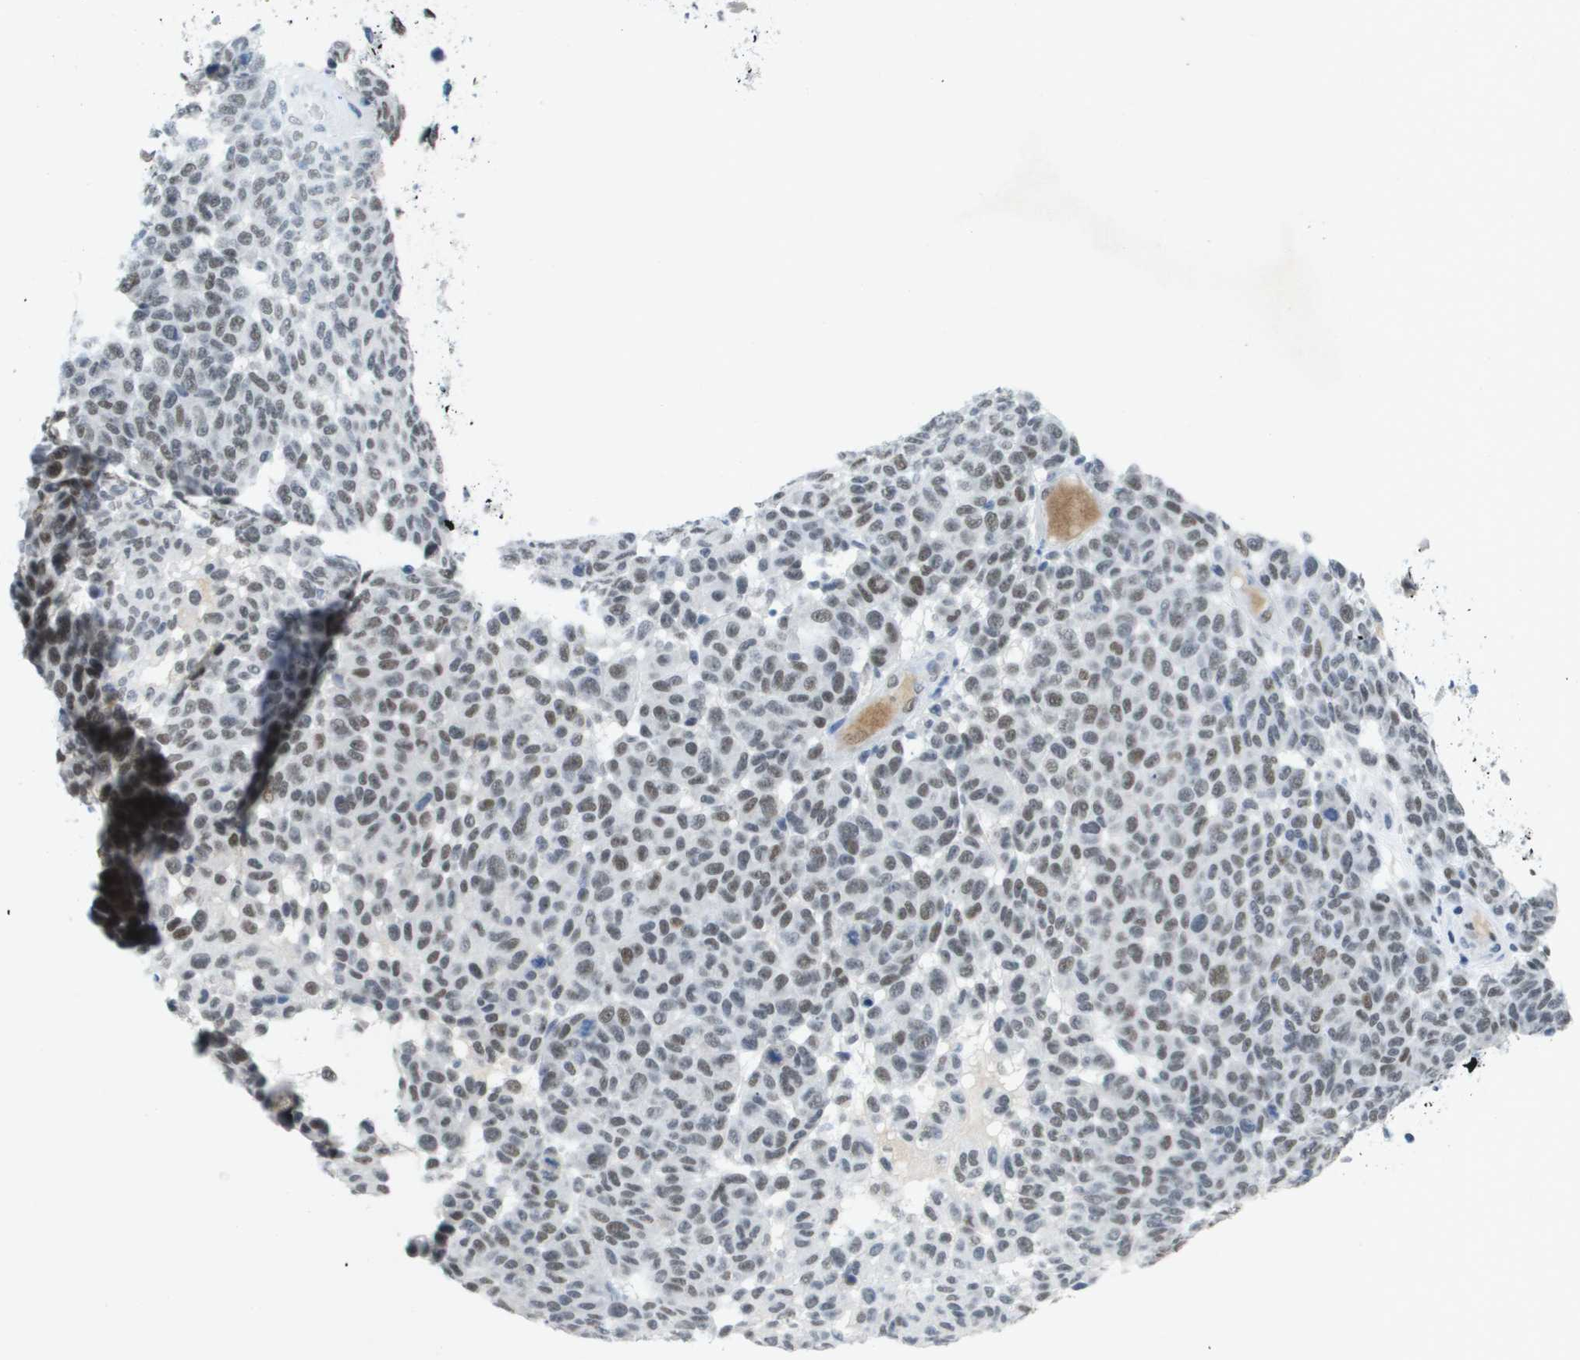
{"staining": {"intensity": "weak", "quantity": "25%-75%", "location": "nuclear"}, "tissue": "melanoma", "cell_type": "Tumor cells", "image_type": "cancer", "snomed": [{"axis": "morphology", "description": "Malignant melanoma, NOS"}, {"axis": "topography", "description": "Skin"}], "caption": "This is a micrograph of immunohistochemistry (IHC) staining of malignant melanoma, which shows weak positivity in the nuclear of tumor cells.", "gene": "TP53RK", "patient": {"sex": "male", "age": 59}}